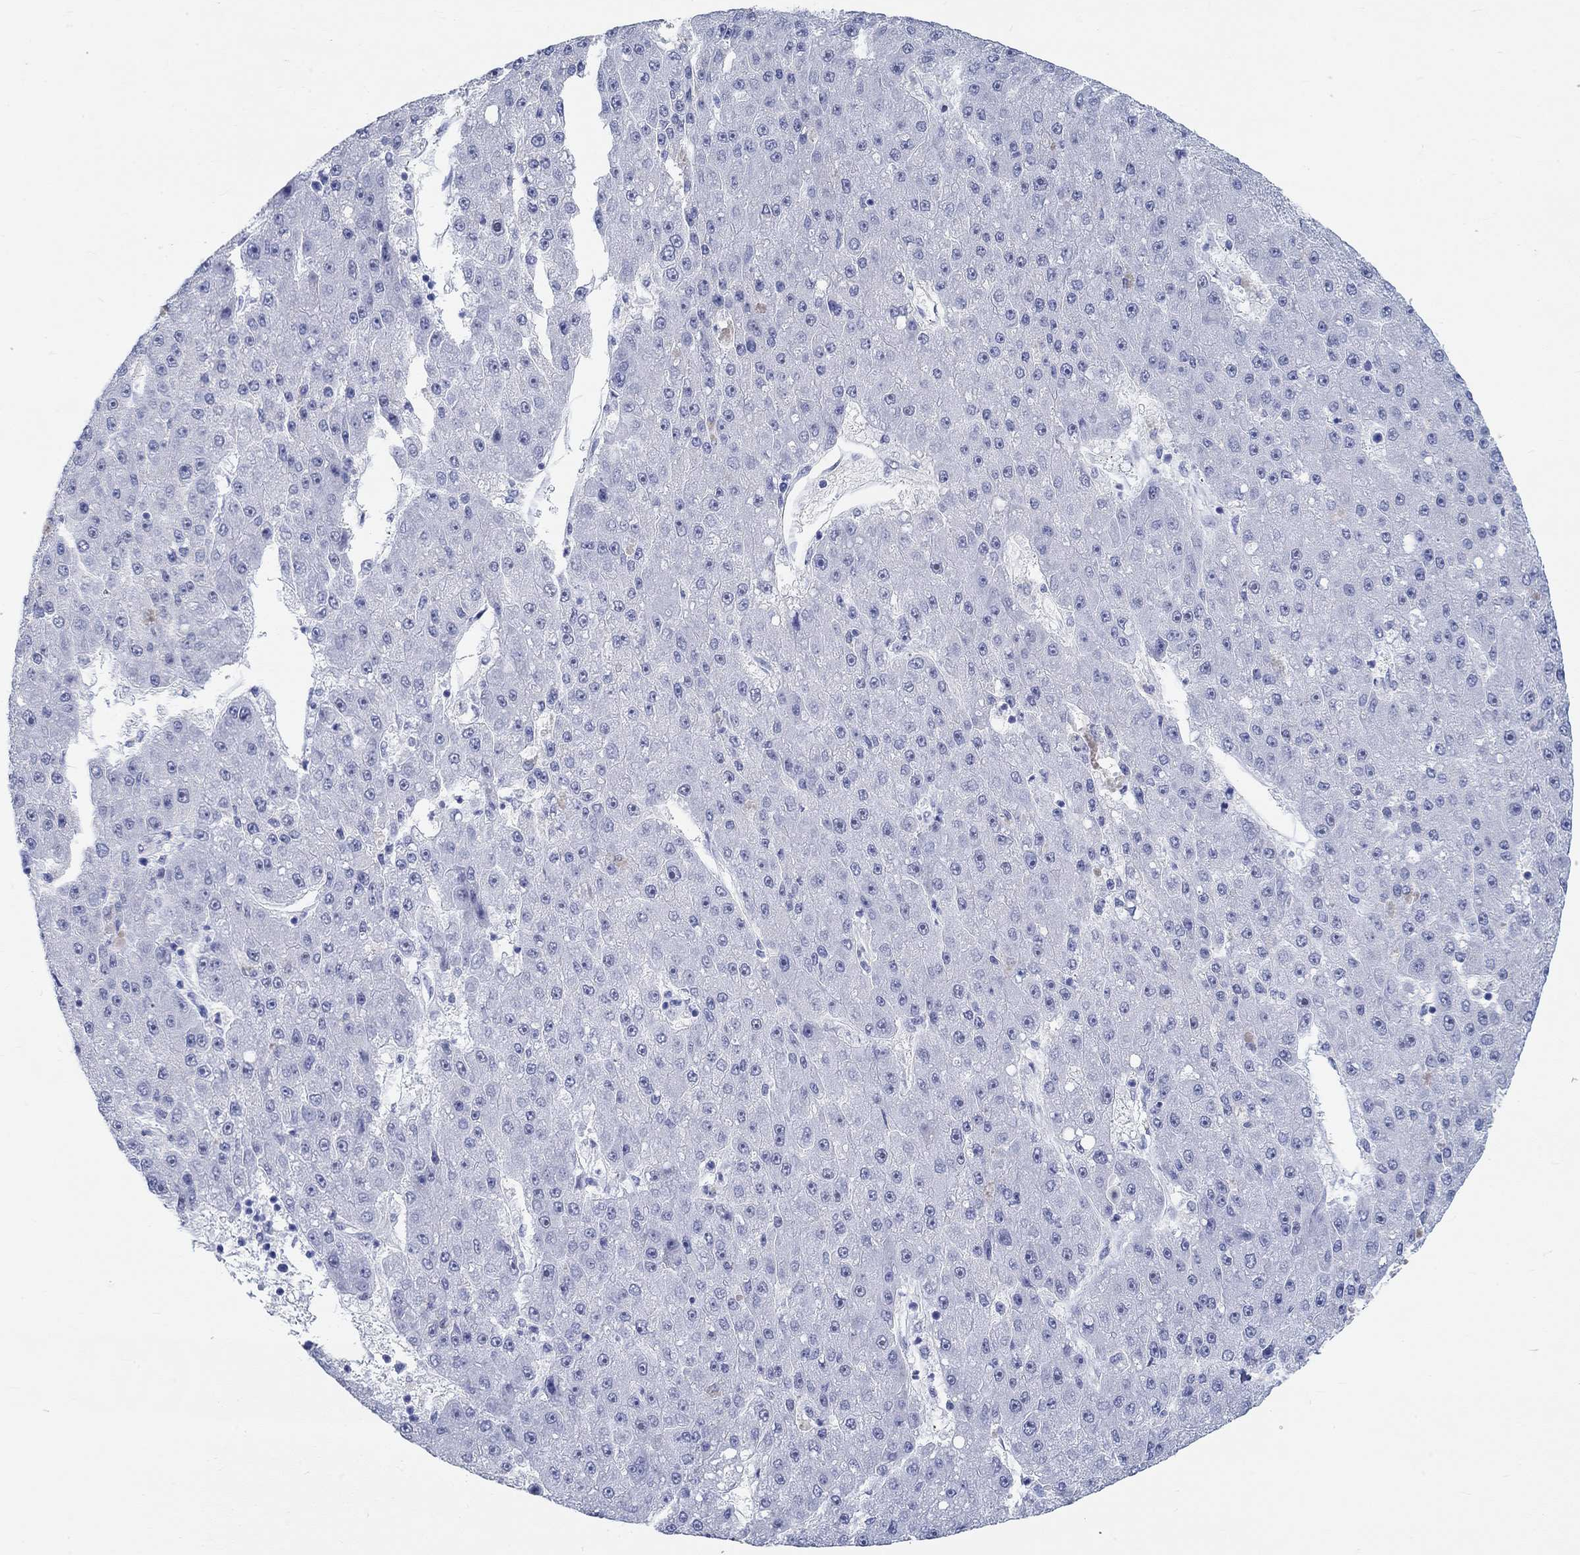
{"staining": {"intensity": "negative", "quantity": "none", "location": "none"}, "tissue": "liver cancer", "cell_type": "Tumor cells", "image_type": "cancer", "snomed": [{"axis": "morphology", "description": "Carcinoma, Hepatocellular, NOS"}, {"axis": "topography", "description": "Liver"}], "caption": "Liver hepatocellular carcinoma stained for a protein using immunohistochemistry shows no staining tumor cells.", "gene": "GRIA3", "patient": {"sex": "male", "age": 67}}